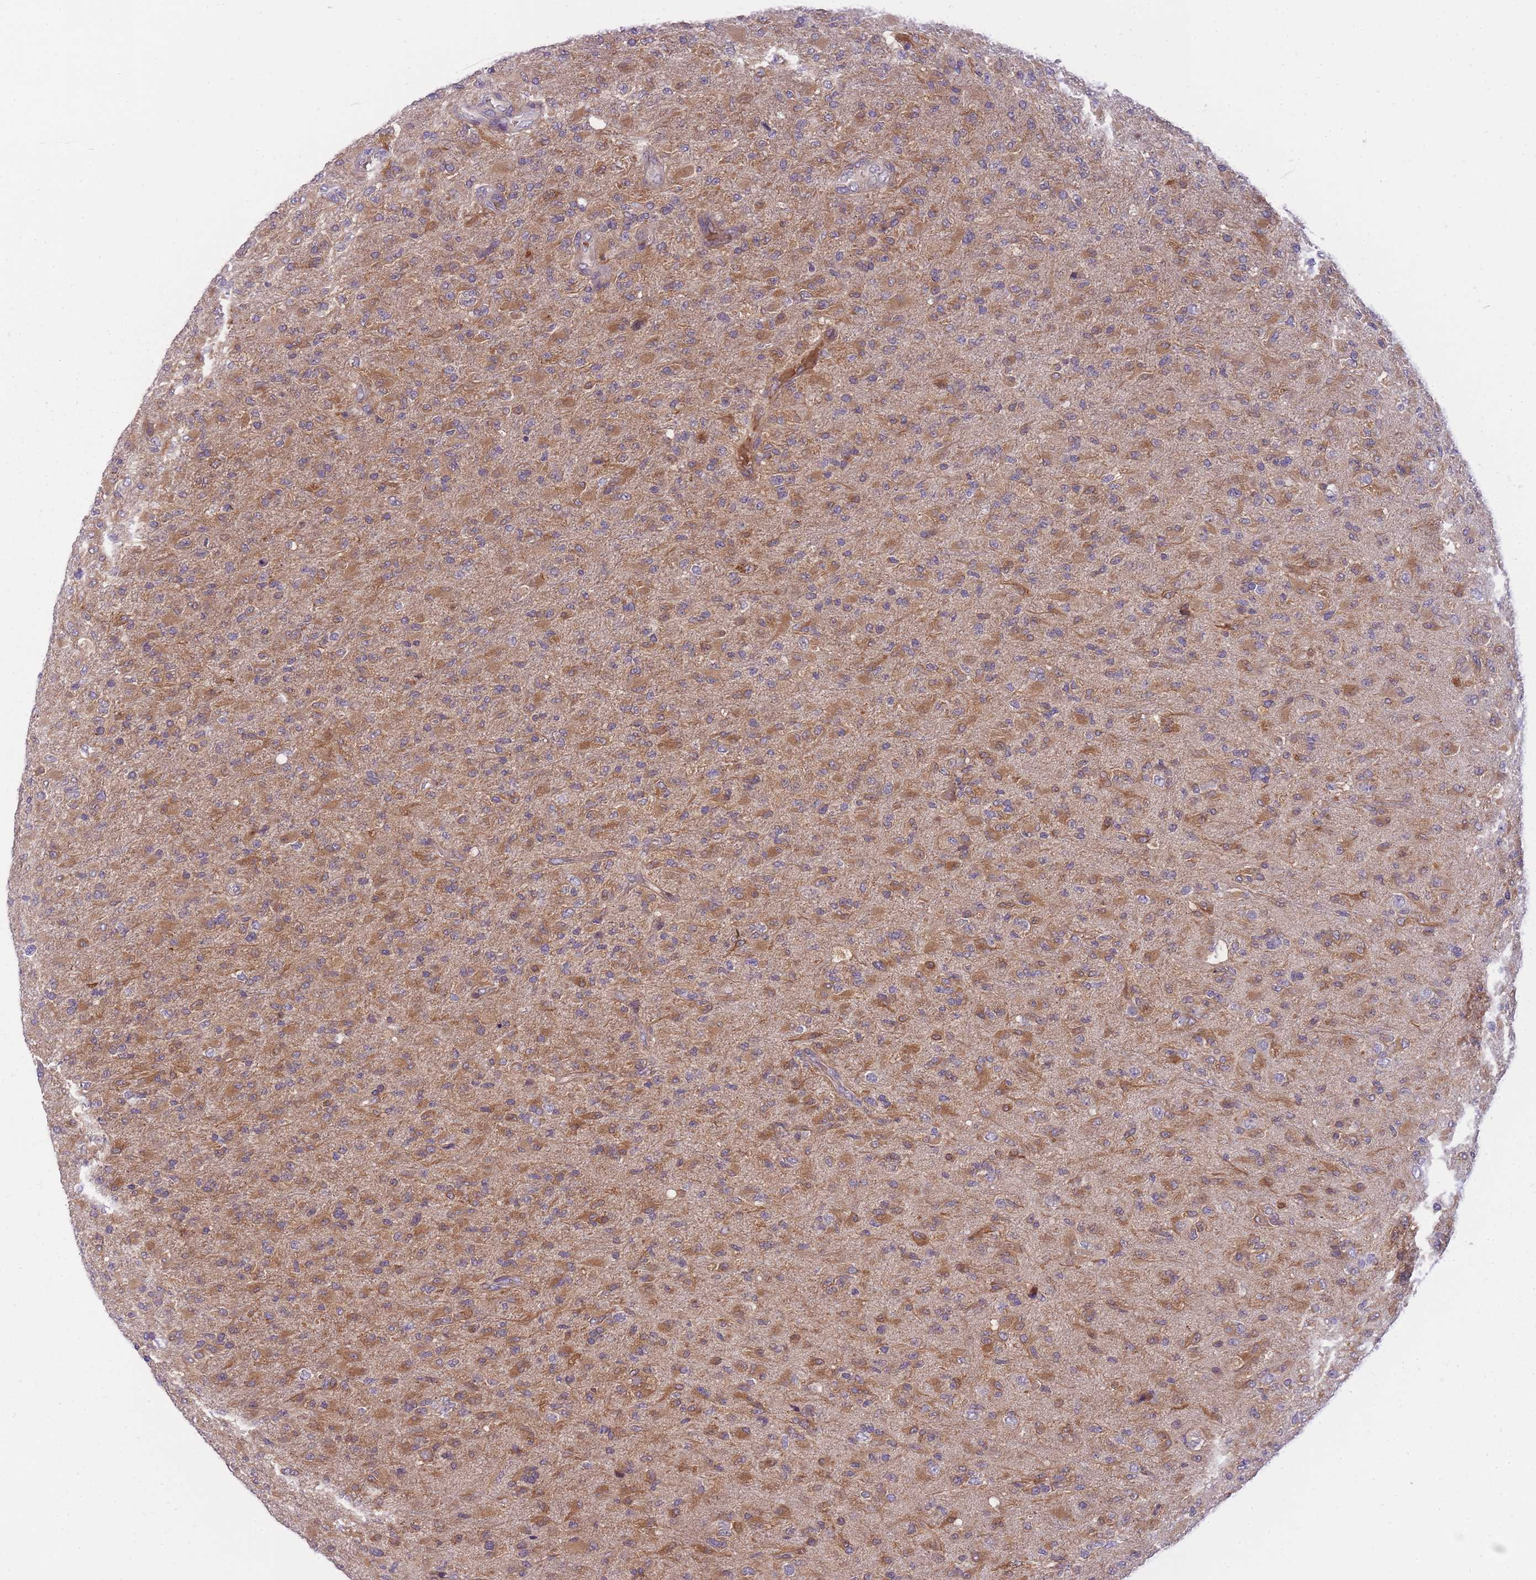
{"staining": {"intensity": "moderate", "quantity": "25%-75%", "location": "cytoplasmic/membranous"}, "tissue": "glioma", "cell_type": "Tumor cells", "image_type": "cancer", "snomed": [{"axis": "morphology", "description": "Glioma, malignant, Low grade"}, {"axis": "topography", "description": "Brain"}], "caption": "Brown immunohistochemical staining in malignant glioma (low-grade) displays moderate cytoplasmic/membranous staining in approximately 25%-75% of tumor cells. The staining was performed using DAB to visualize the protein expression in brown, while the nuclei were stained in blue with hematoxylin (Magnification: 20x).", "gene": "CRYGN", "patient": {"sex": "male", "age": 65}}